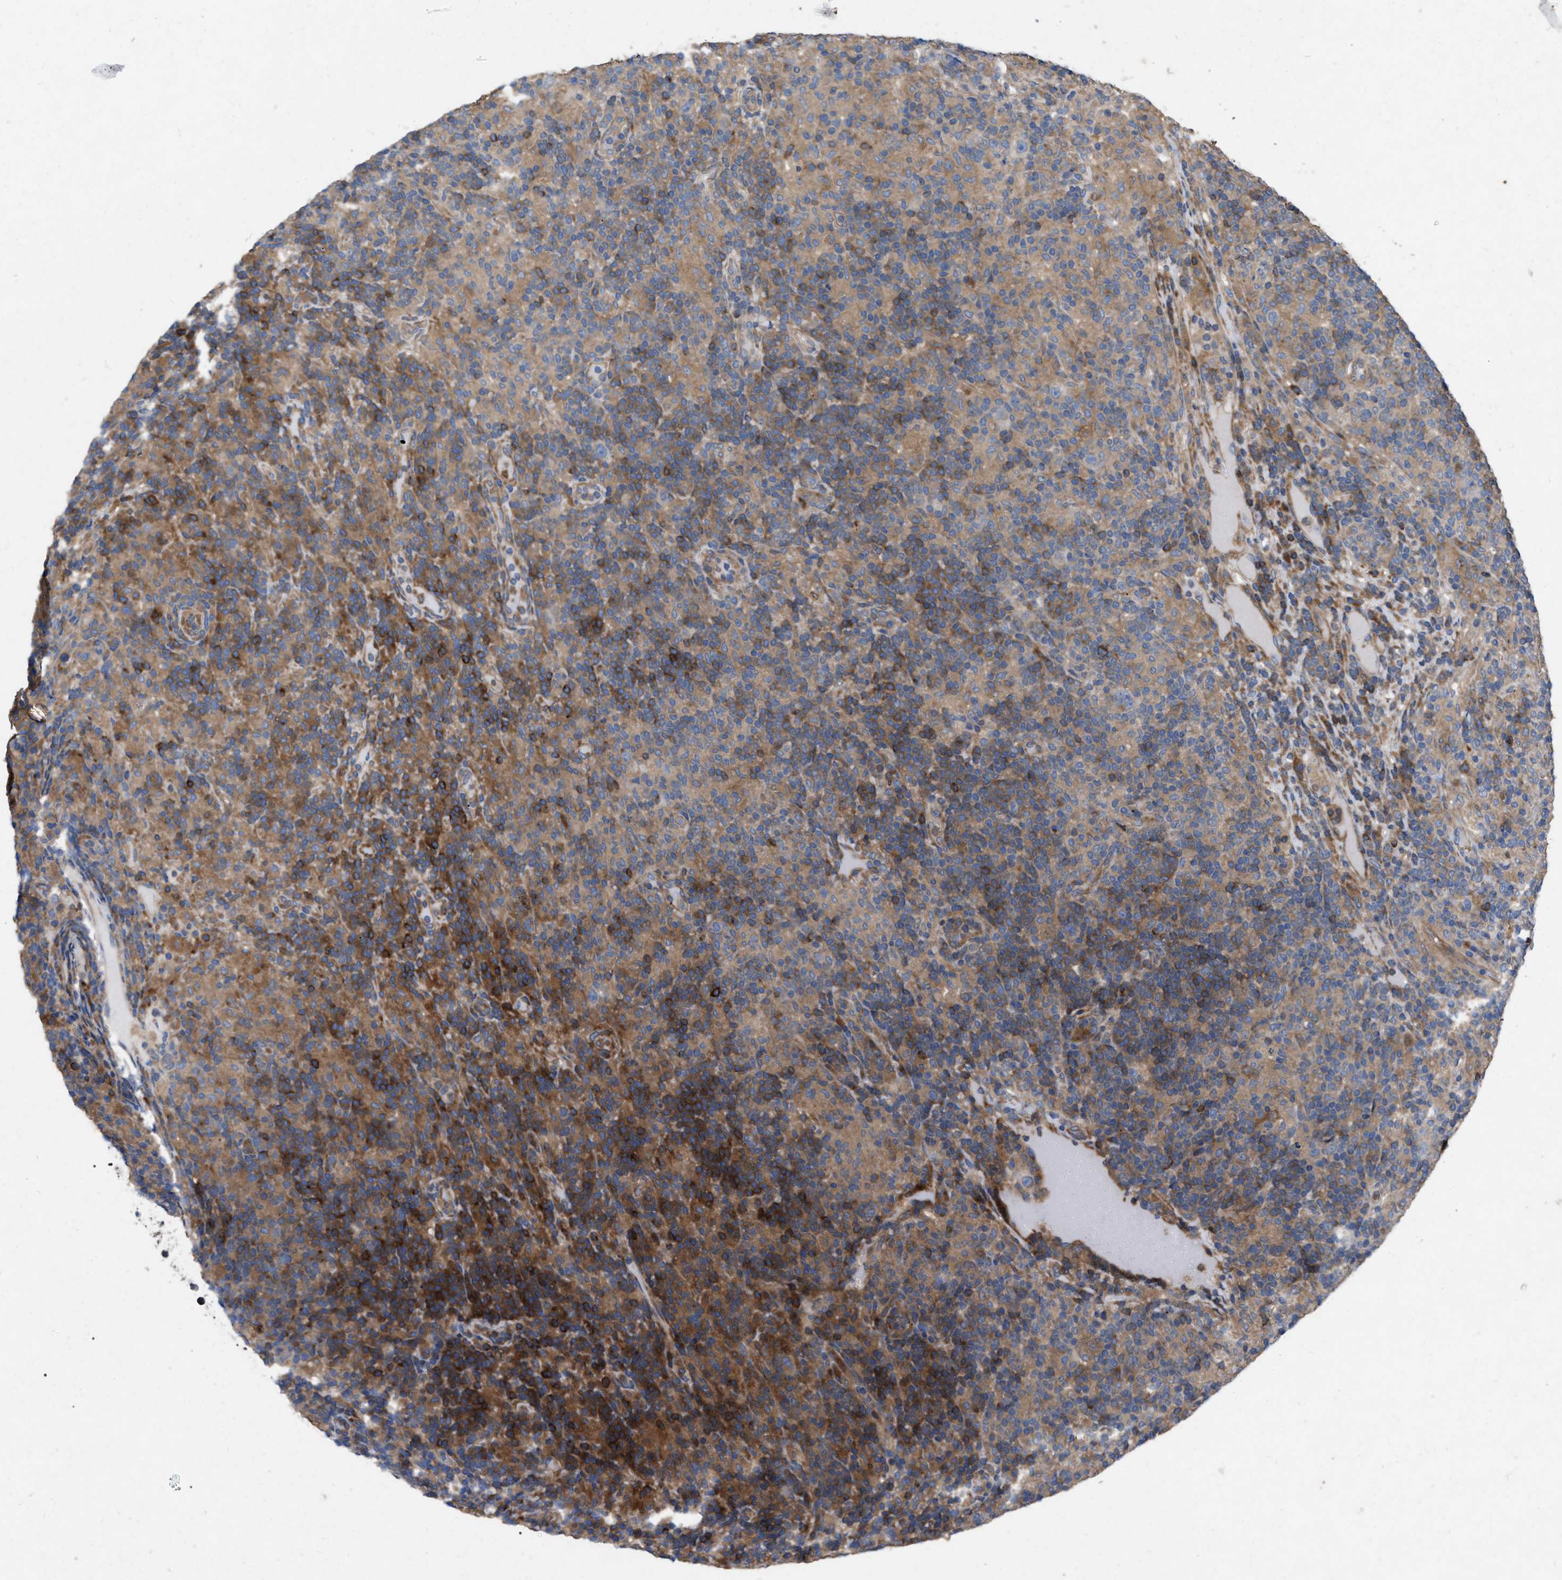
{"staining": {"intensity": "weak", "quantity": "25%-75%", "location": "cytoplasmic/membranous"}, "tissue": "lymphoma", "cell_type": "Tumor cells", "image_type": "cancer", "snomed": [{"axis": "morphology", "description": "Hodgkin's disease, NOS"}, {"axis": "topography", "description": "Lymph node"}], "caption": "Lymphoma tissue reveals weak cytoplasmic/membranous expression in approximately 25%-75% of tumor cells, visualized by immunohistochemistry. Immunohistochemistry stains the protein of interest in brown and the nuclei are stained blue.", "gene": "CDKN2C", "patient": {"sex": "male", "age": 70}}